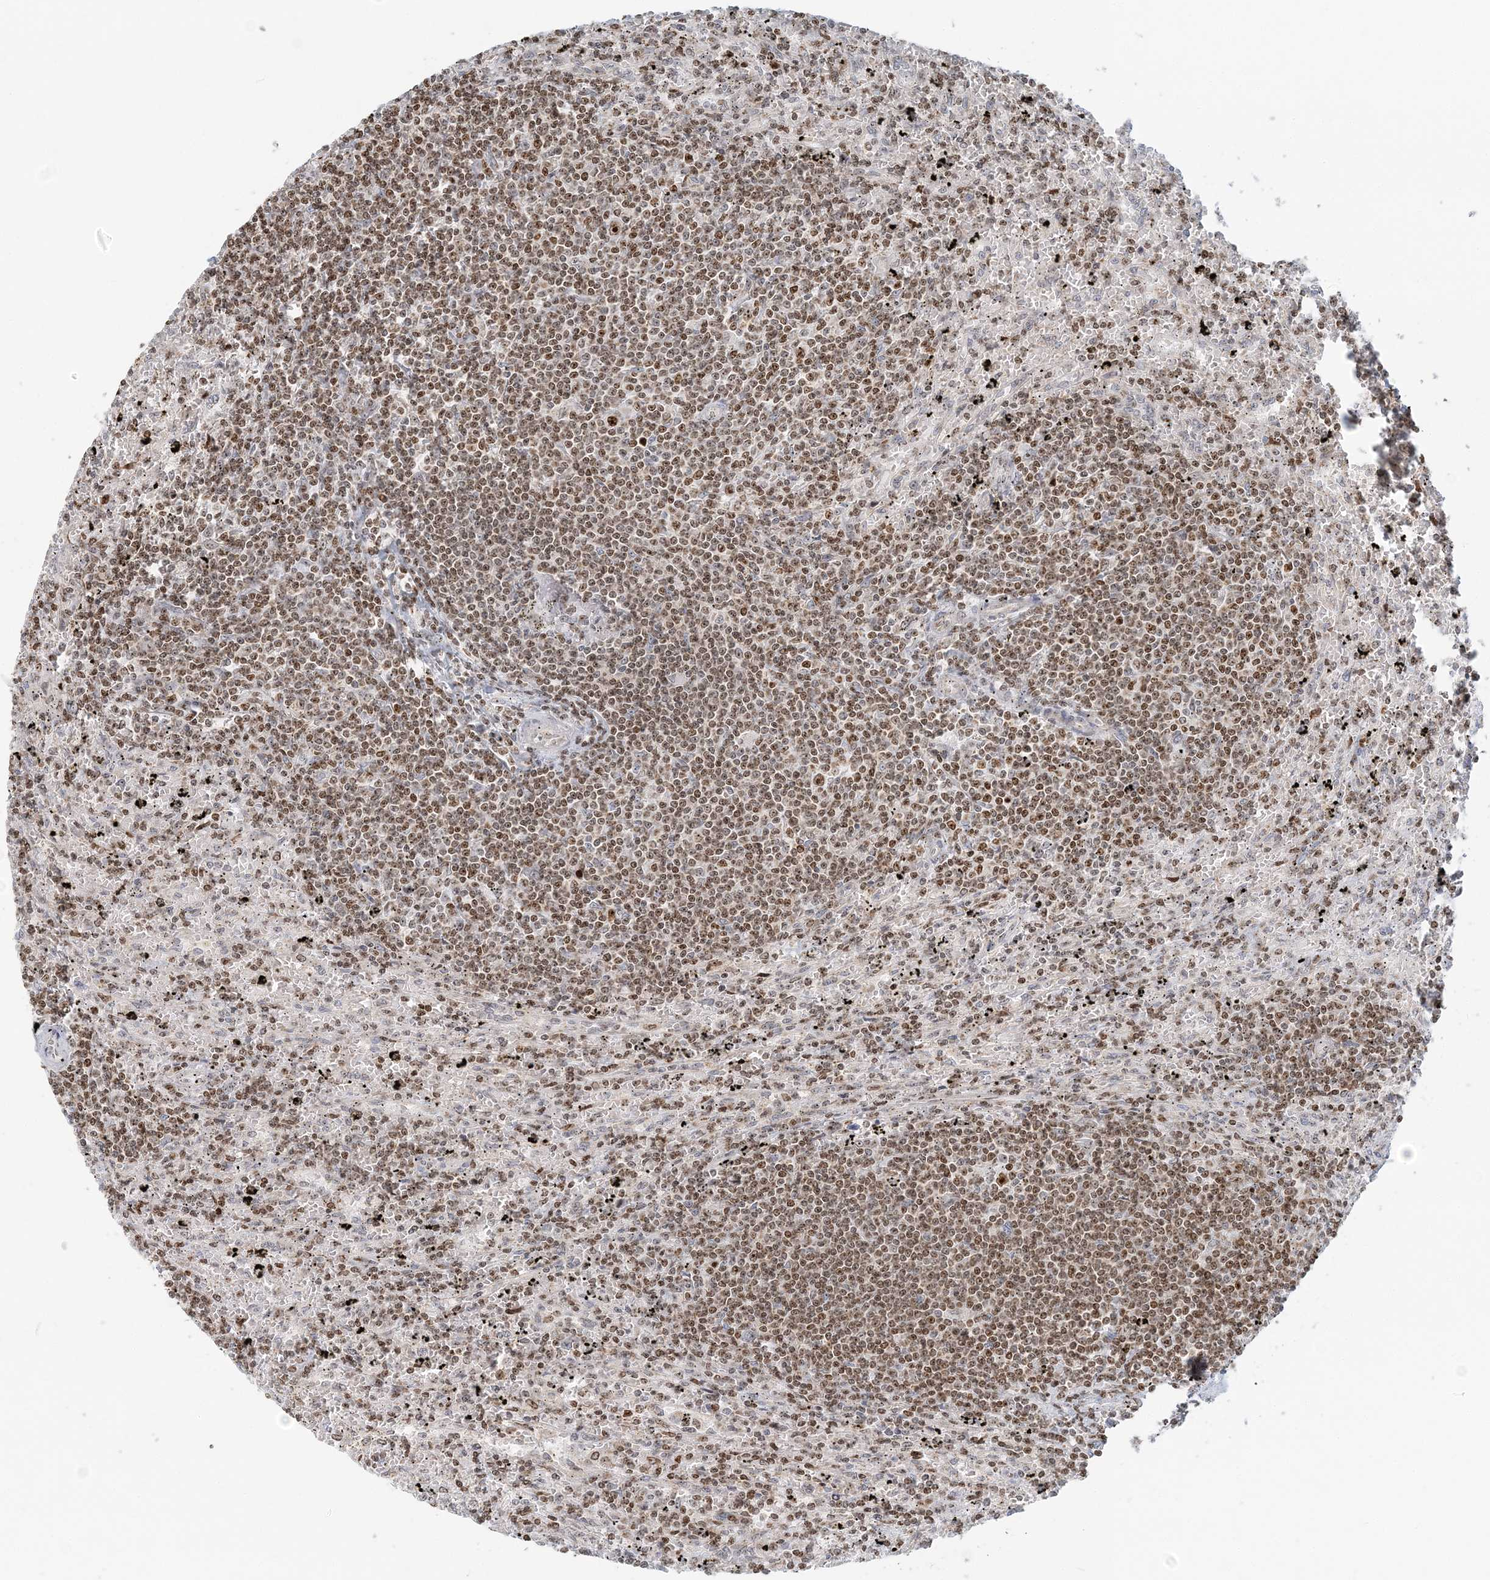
{"staining": {"intensity": "moderate", "quantity": ">75%", "location": "nuclear"}, "tissue": "lymphoma", "cell_type": "Tumor cells", "image_type": "cancer", "snomed": [{"axis": "morphology", "description": "Malignant lymphoma, non-Hodgkin's type, Low grade"}, {"axis": "topography", "description": "Spleen"}], "caption": "An immunohistochemistry (IHC) photomicrograph of neoplastic tissue is shown. Protein staining in brown labels moderate nuclear positivity in malignant lymphoma, non-Hodgkin's type (low-grade) within tumor cells.", "gene": "UBE2F", "patient": {"sex": "male", "age": 76}}